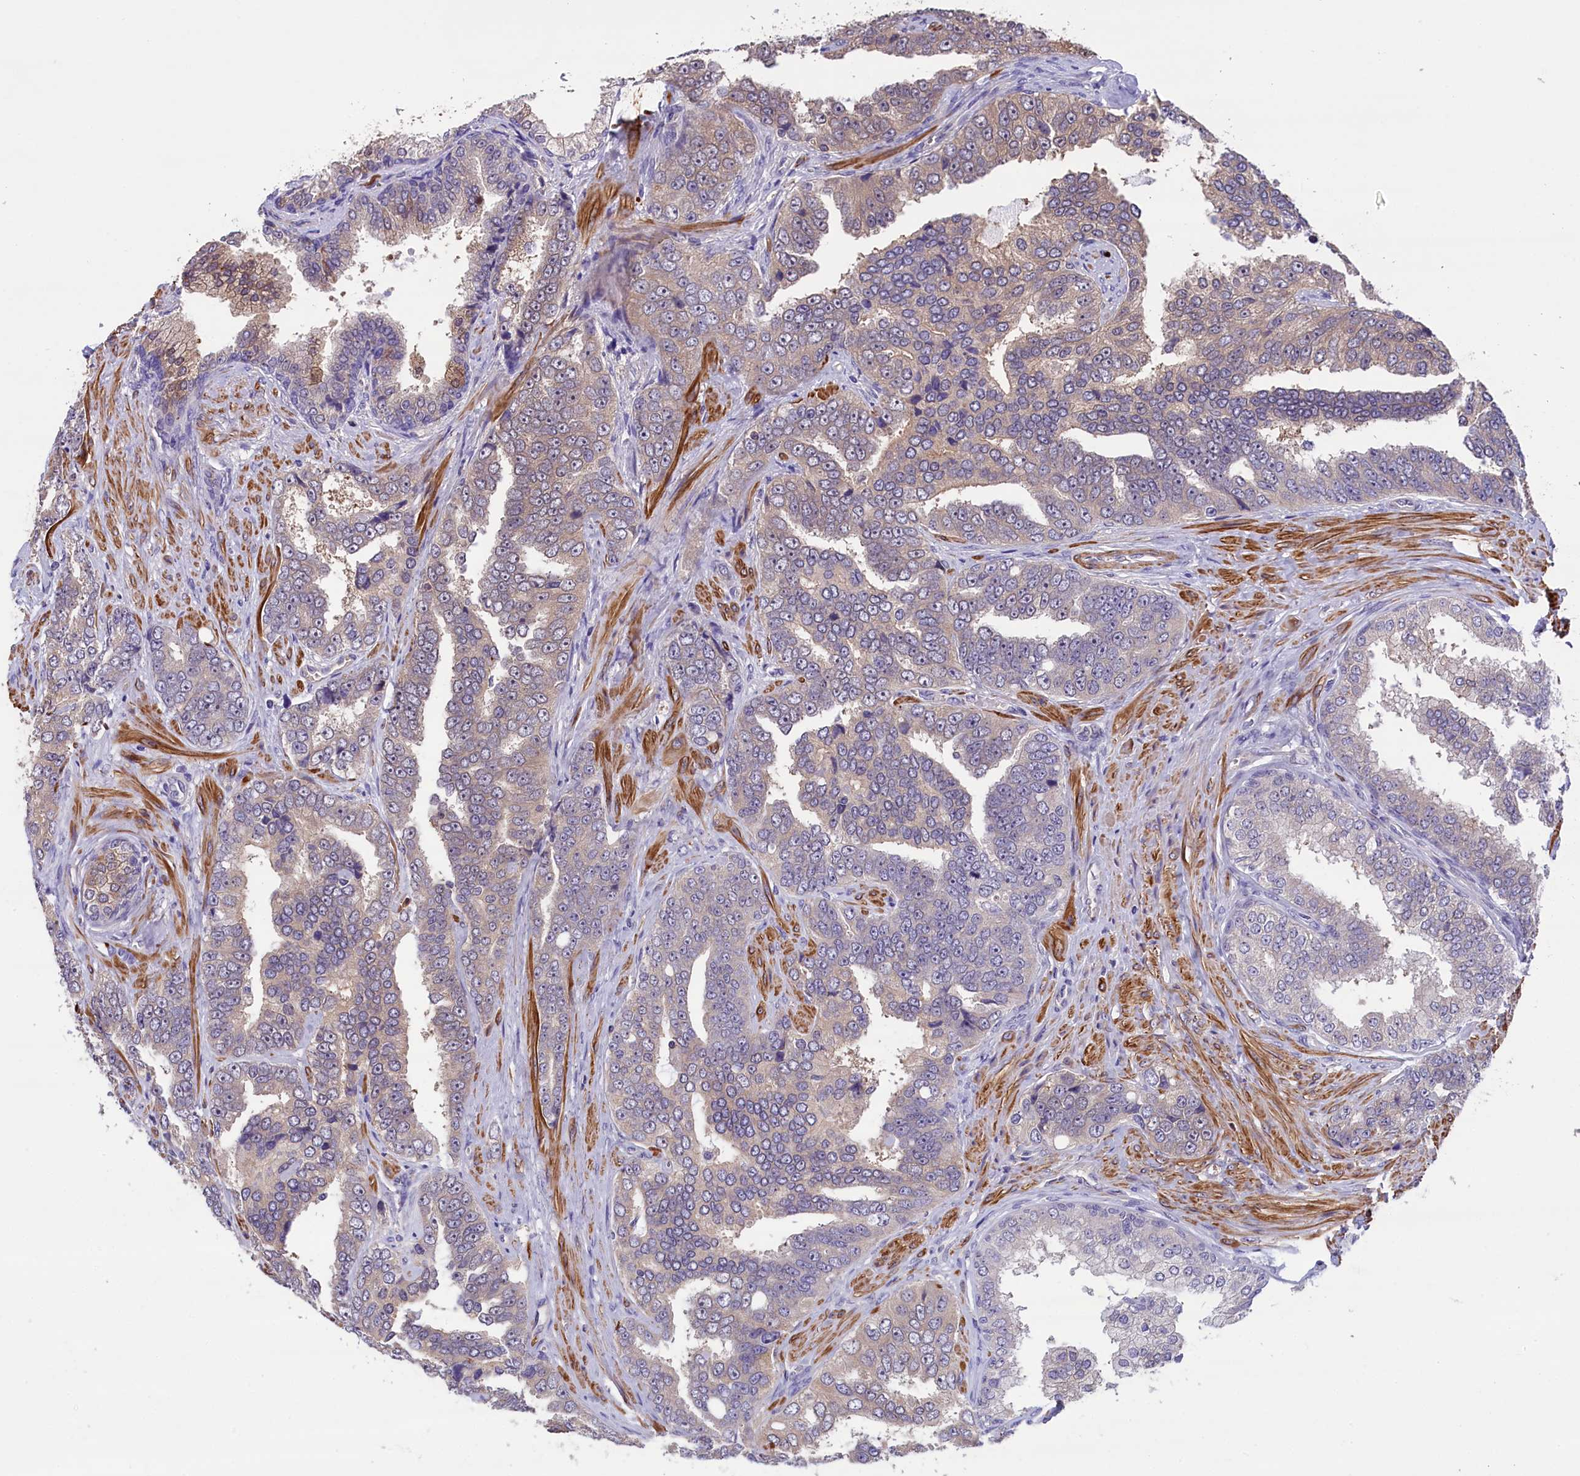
{"staining": {"intensity": "weak", "quantity": "25%-75%", "location": "cytoplasmic/membranous"}, "tissue": "prostate cancer", "cell_type": "Tumor cells", "image_type": "cancer", "snomed": [{"axis": "morphology", "description": "Adenocarcinoma, High grade"}, {"axis": "topography", "description": "Prostate"}], "caption": "DAB immunohistochemical staining of prostate high-grade adenocarcinoma shows weak cytoplasmic/membranous protein positivity in about 25%-75% of tumor cells.", "gene": "HEATR3", "patient": {"sex": "male", "age": 67}}